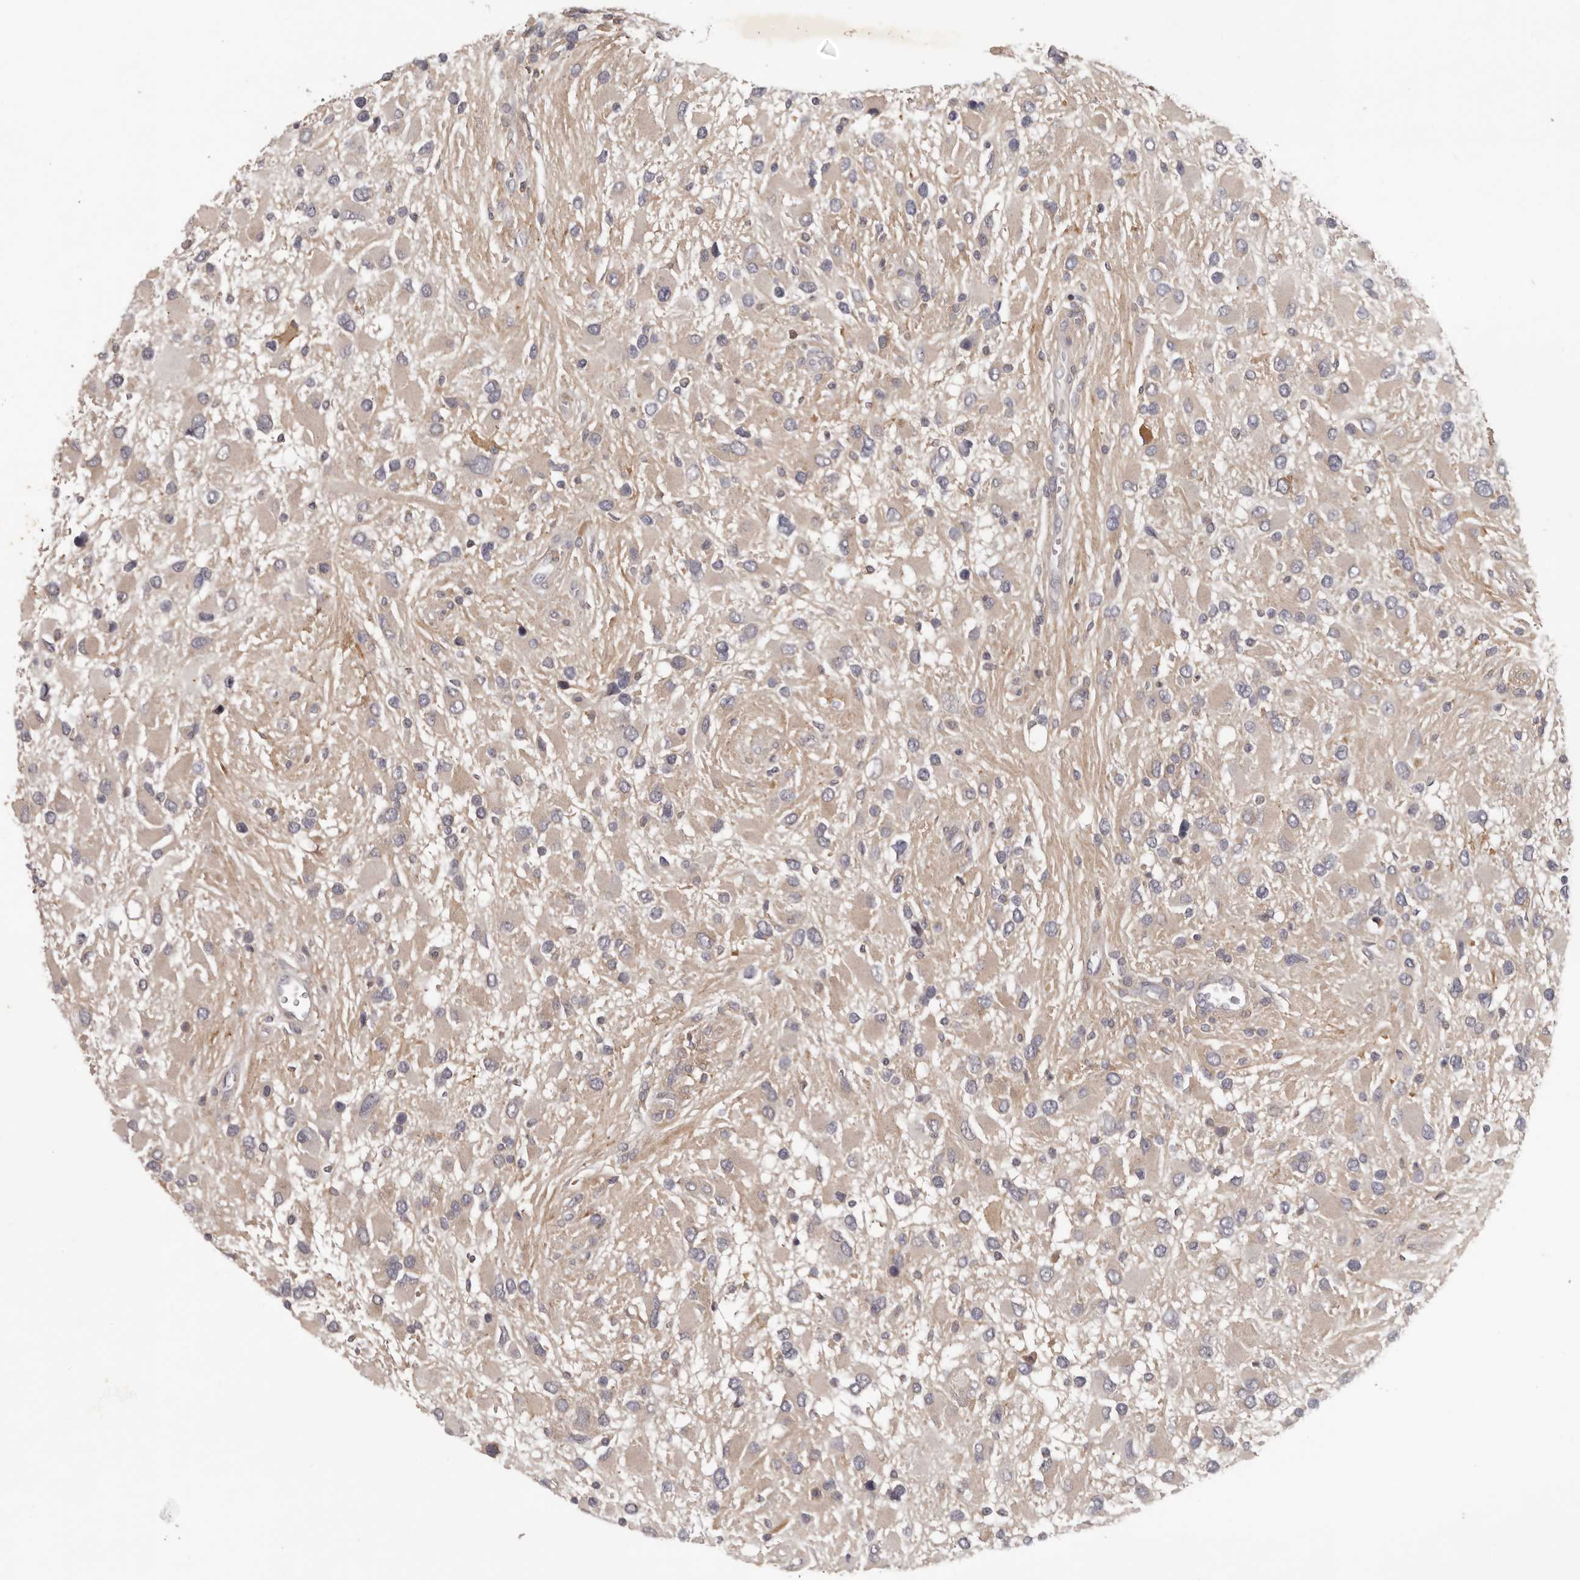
{"staining": {"intensity": "negative", "quantity": "none", "location": "none"}, "tissue": "glioma", "cell_type": "Tumor cells", "image_type": "cancer", "snomed": [{"axis": "morphology", "description": "Glioma, malignant, High grade"}, {"axis": "topography", "description": "Brain"}], "caption": "This is an IHC image of malignant glioma (high-grade). There is no positivity in tumor cells.", "gene": "ANKRD44", "patient": {"sex": "male", "age": 53}}